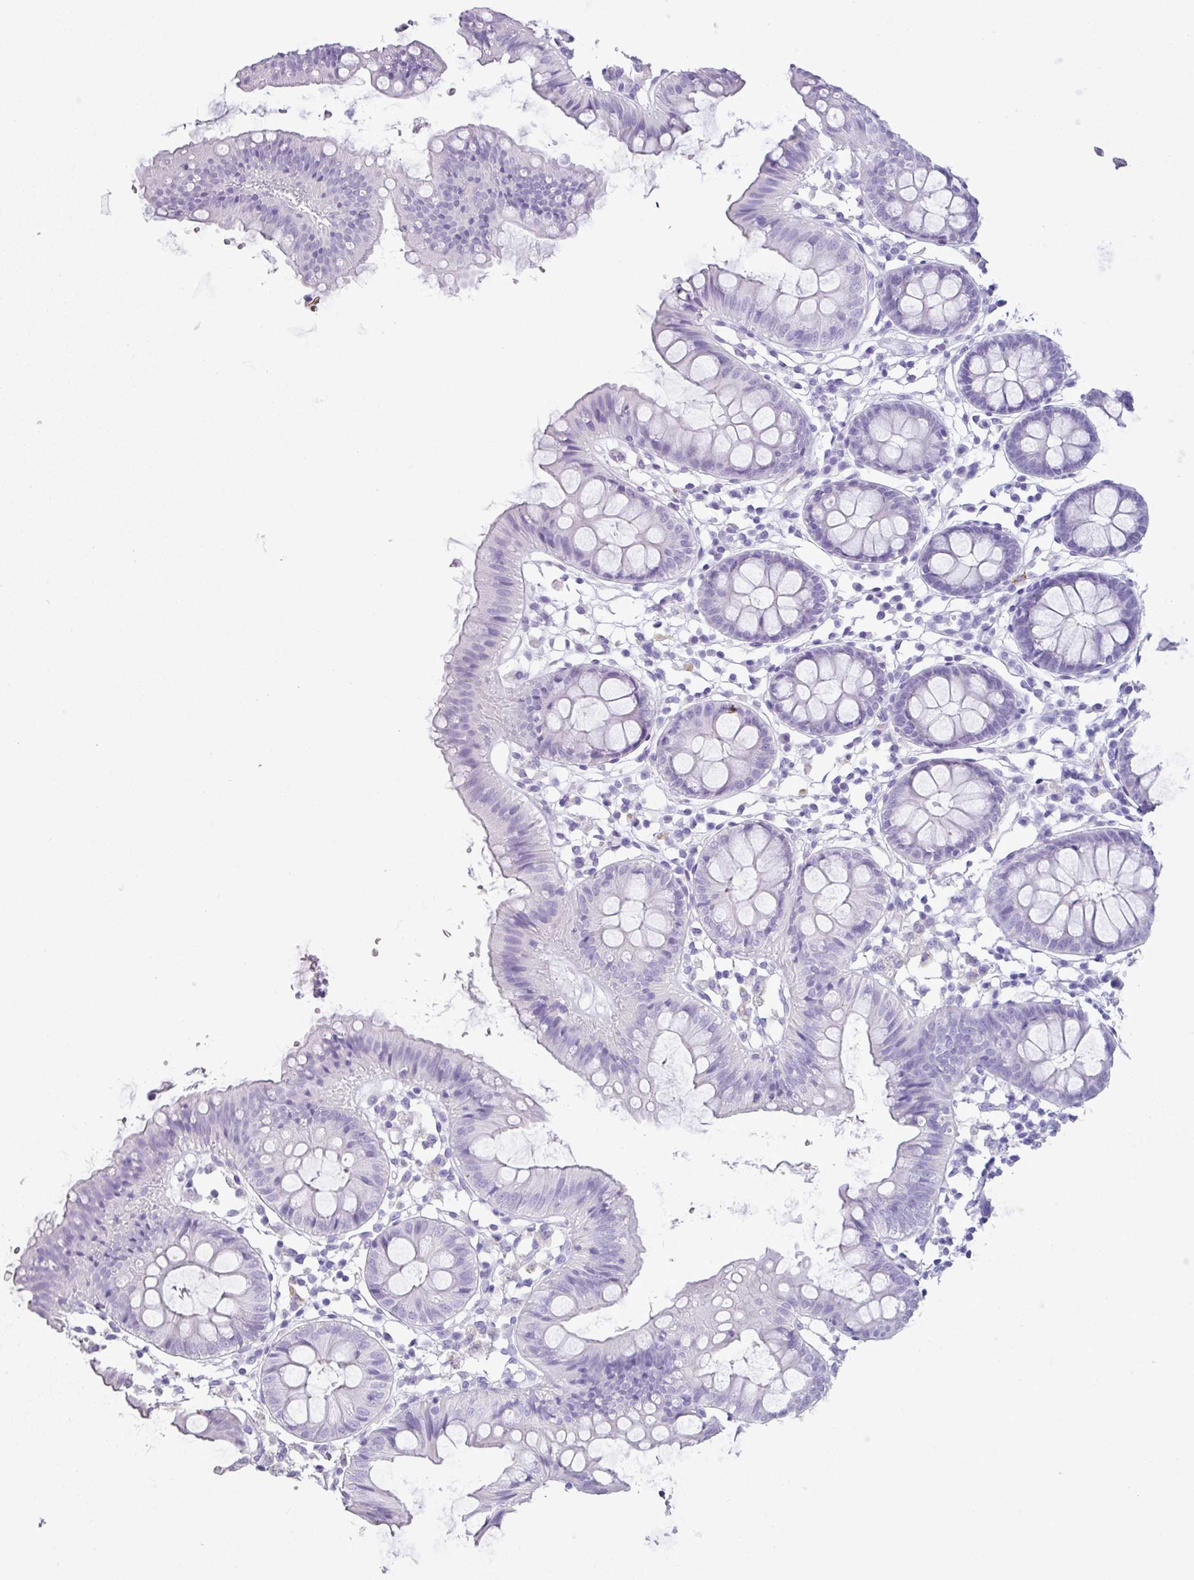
{"staining": {"intensity": "negative", "quantity": "none", "location": "none"}, "tissue": "colon", "cell_type": "Endothelial cells", "image_type": "normal", "snomed": [{"axis": "morphology", "description": "Normal tissue, NOS"}, {"axis": "topography", "description": "Colon"}], "caption": "Endothelial cells show no significant protein staining in unremarkable colon. The staining was performed using DAB (3,3'-diaminobenzidine) to visualize the protein expression in brown, while the nuclei were stained in blue with hematoxylin (Magnification: 20x).", "gene": "TNP1", "patient": {"sex": "female", "age": 84}}